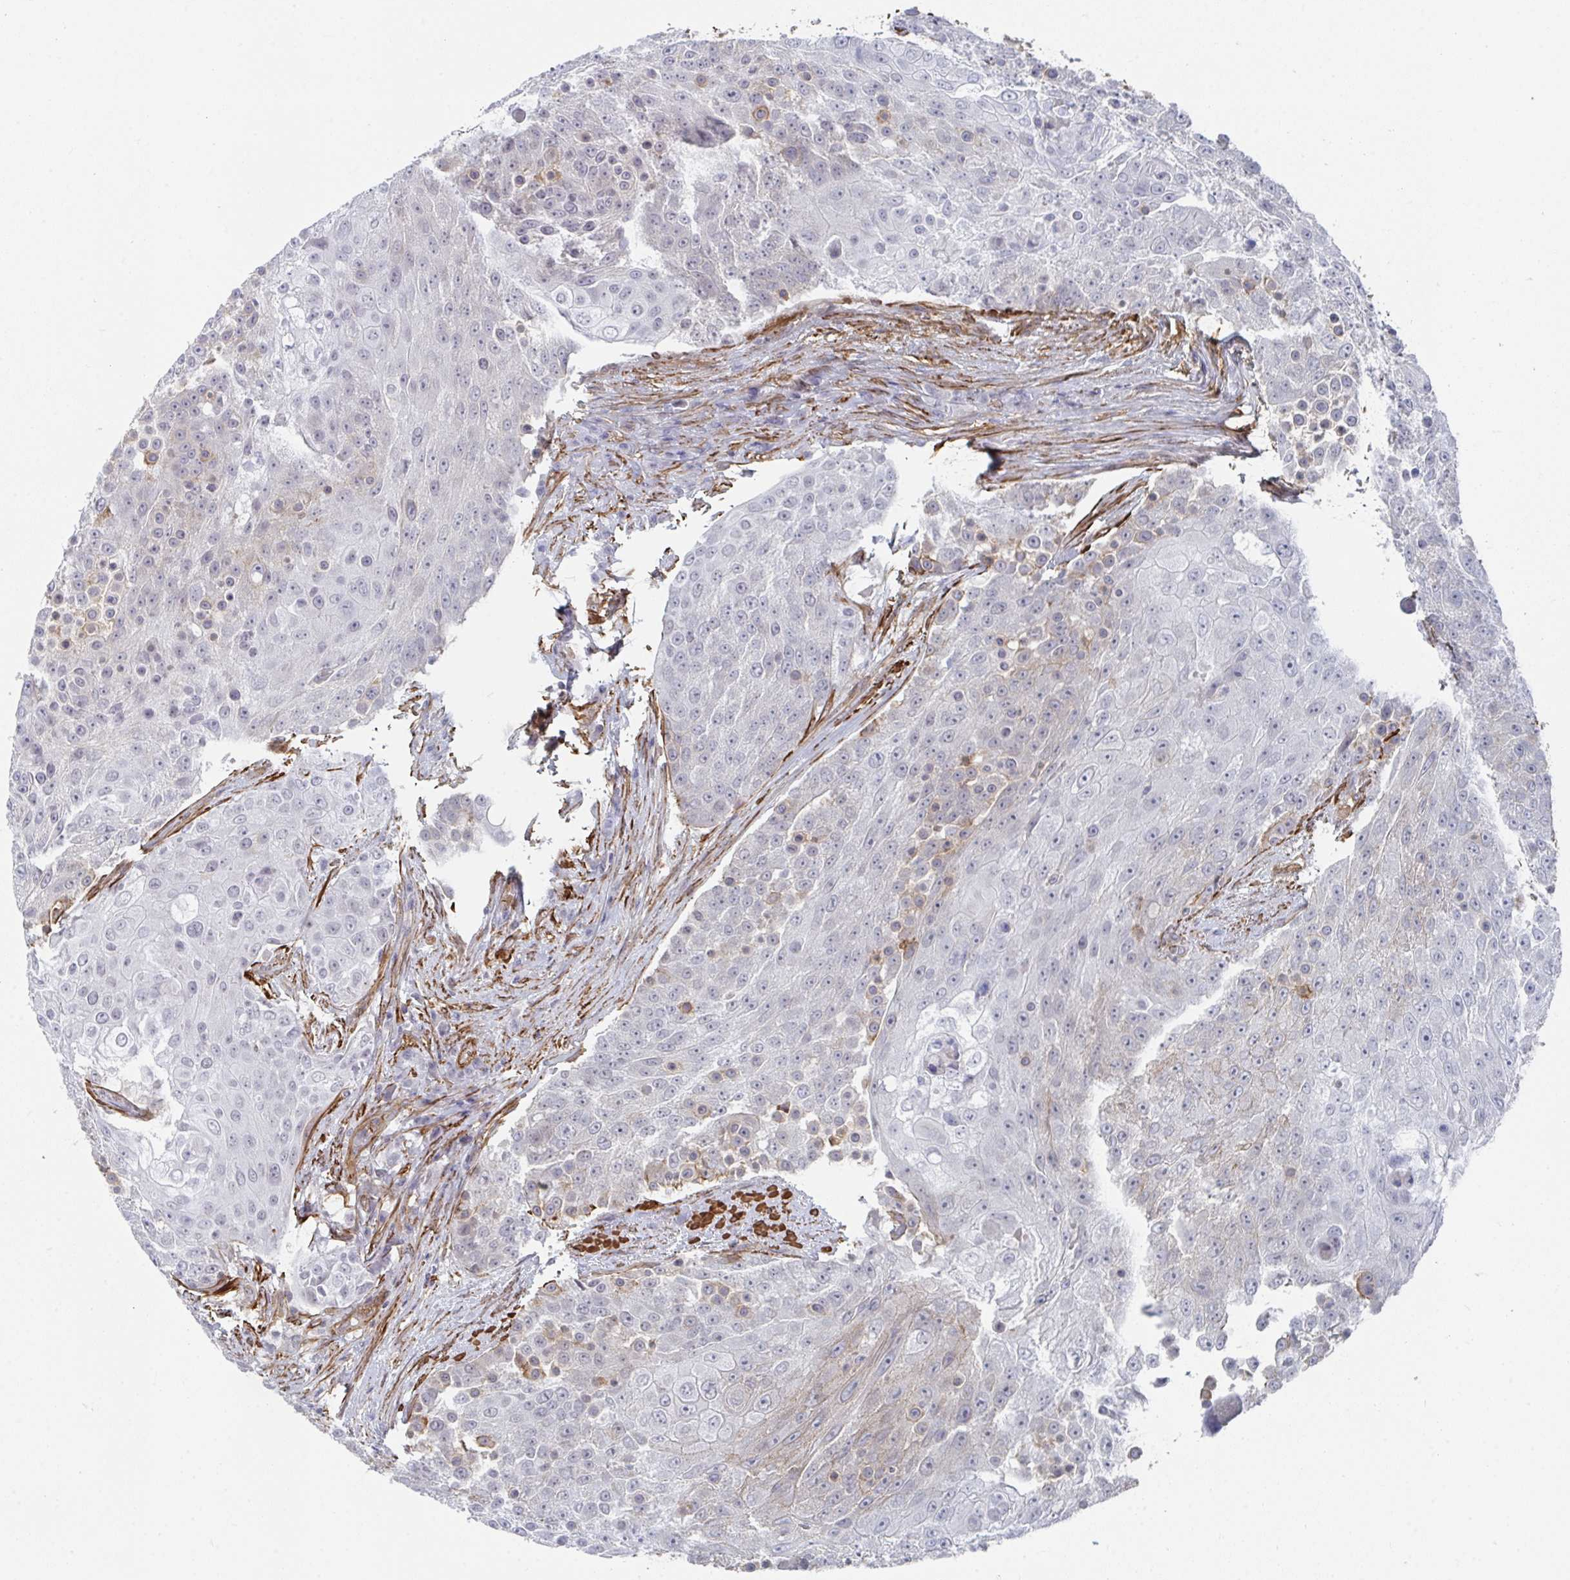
{"staining": {"intensity": "weak", "quantity": "<25%", "location": "cytoplasmic/membranous"}, "tissue": "urothelial cancer", "cell_type": "Tumor cells", "image_type": "cancer", "snomed": [{"axis": "morphology", "description": "Urothelial carcinoma, High grade"}, {"axis": "topography", "description": "Urinary bladder"}], "caption": "Immunohistochemical staining of human urothelial cancer shows no significant staining in tumor cells.", "gene": "NEURL4", "patient": {"sex": "female", "age": 63}}